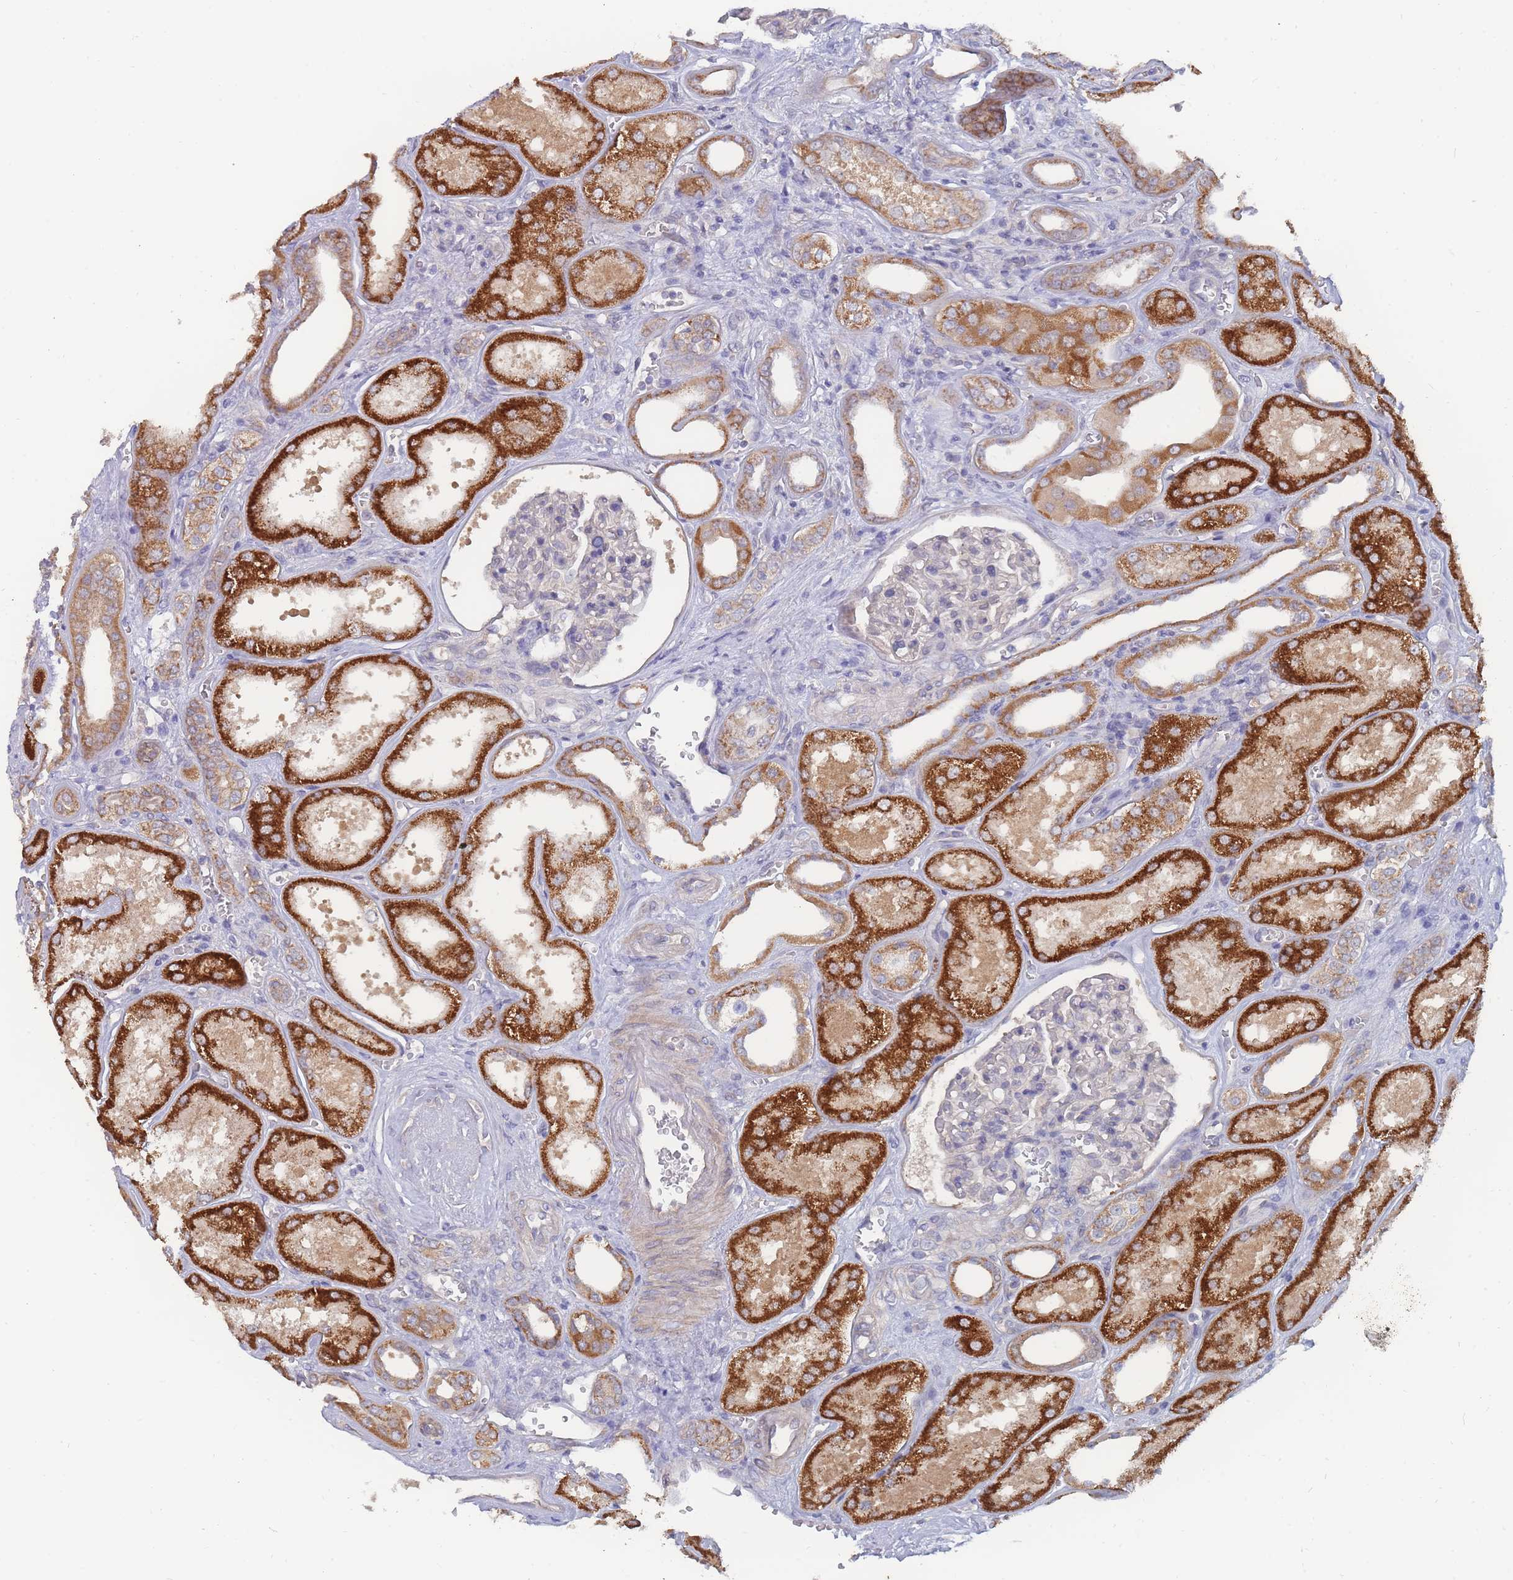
{"staining": {"intensity": "negative", "quantity": "none", "location": "none"}, "tissue": "kidney", "cell_type": "Cells in glomeruli", "image_type": "normal", "snomed": [{"axis": "morphology", "description": "Normal tissue, NOS"}, {"axis": "morphology", "description": "Adenocarcinoma, NOS"}, {"axis": "topography", "description": "Kidney"}], "caption": "Photomicrograph shows no significant protein staining in cells in glomeruli of normal kidney.", "gene": "NUB1", "patient": {"sex": "female", "age": 68}}